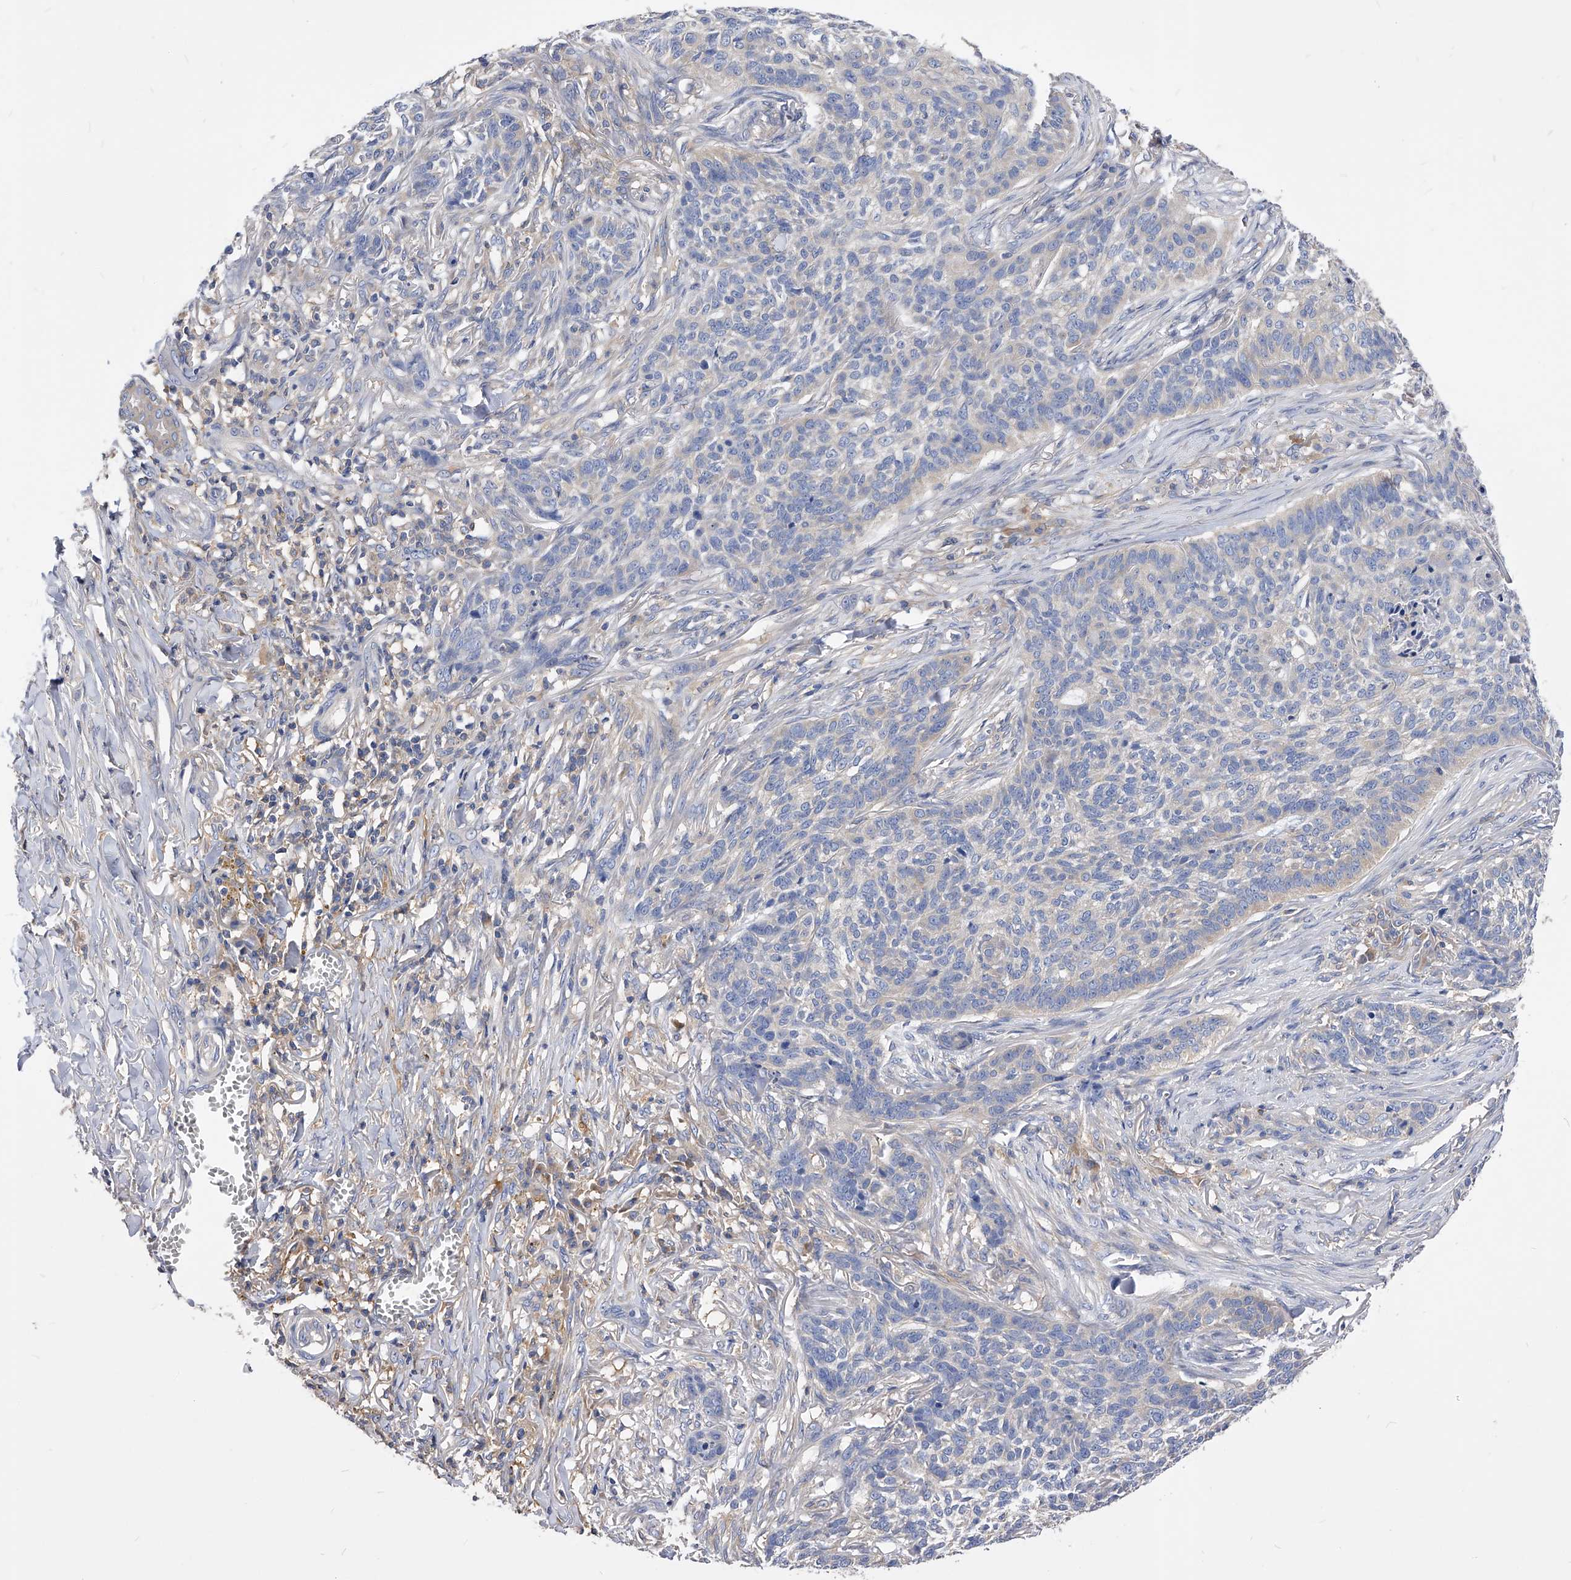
{"staining": {"intensity": "negative", "quantity": "none", "location": "none"}, "tissue": "skin cancer", "cell_type": "Tumor cells", "image_type": "cancer", "snomed": [{"axis": "morphology", "description": "Basal cell carcinoma"}, {"axis": "topography", "description": "Skin"}], "caption": "Immunohistochemistry micrograph of neoplastic tissue: human basal cell carcinoma (skin) stained with DAB (3,3'-diaminobenzidine) displays no significant protein staining in tumor cells.", "gene": "APEH", "patient": {"sex": "male", "age": 85}}